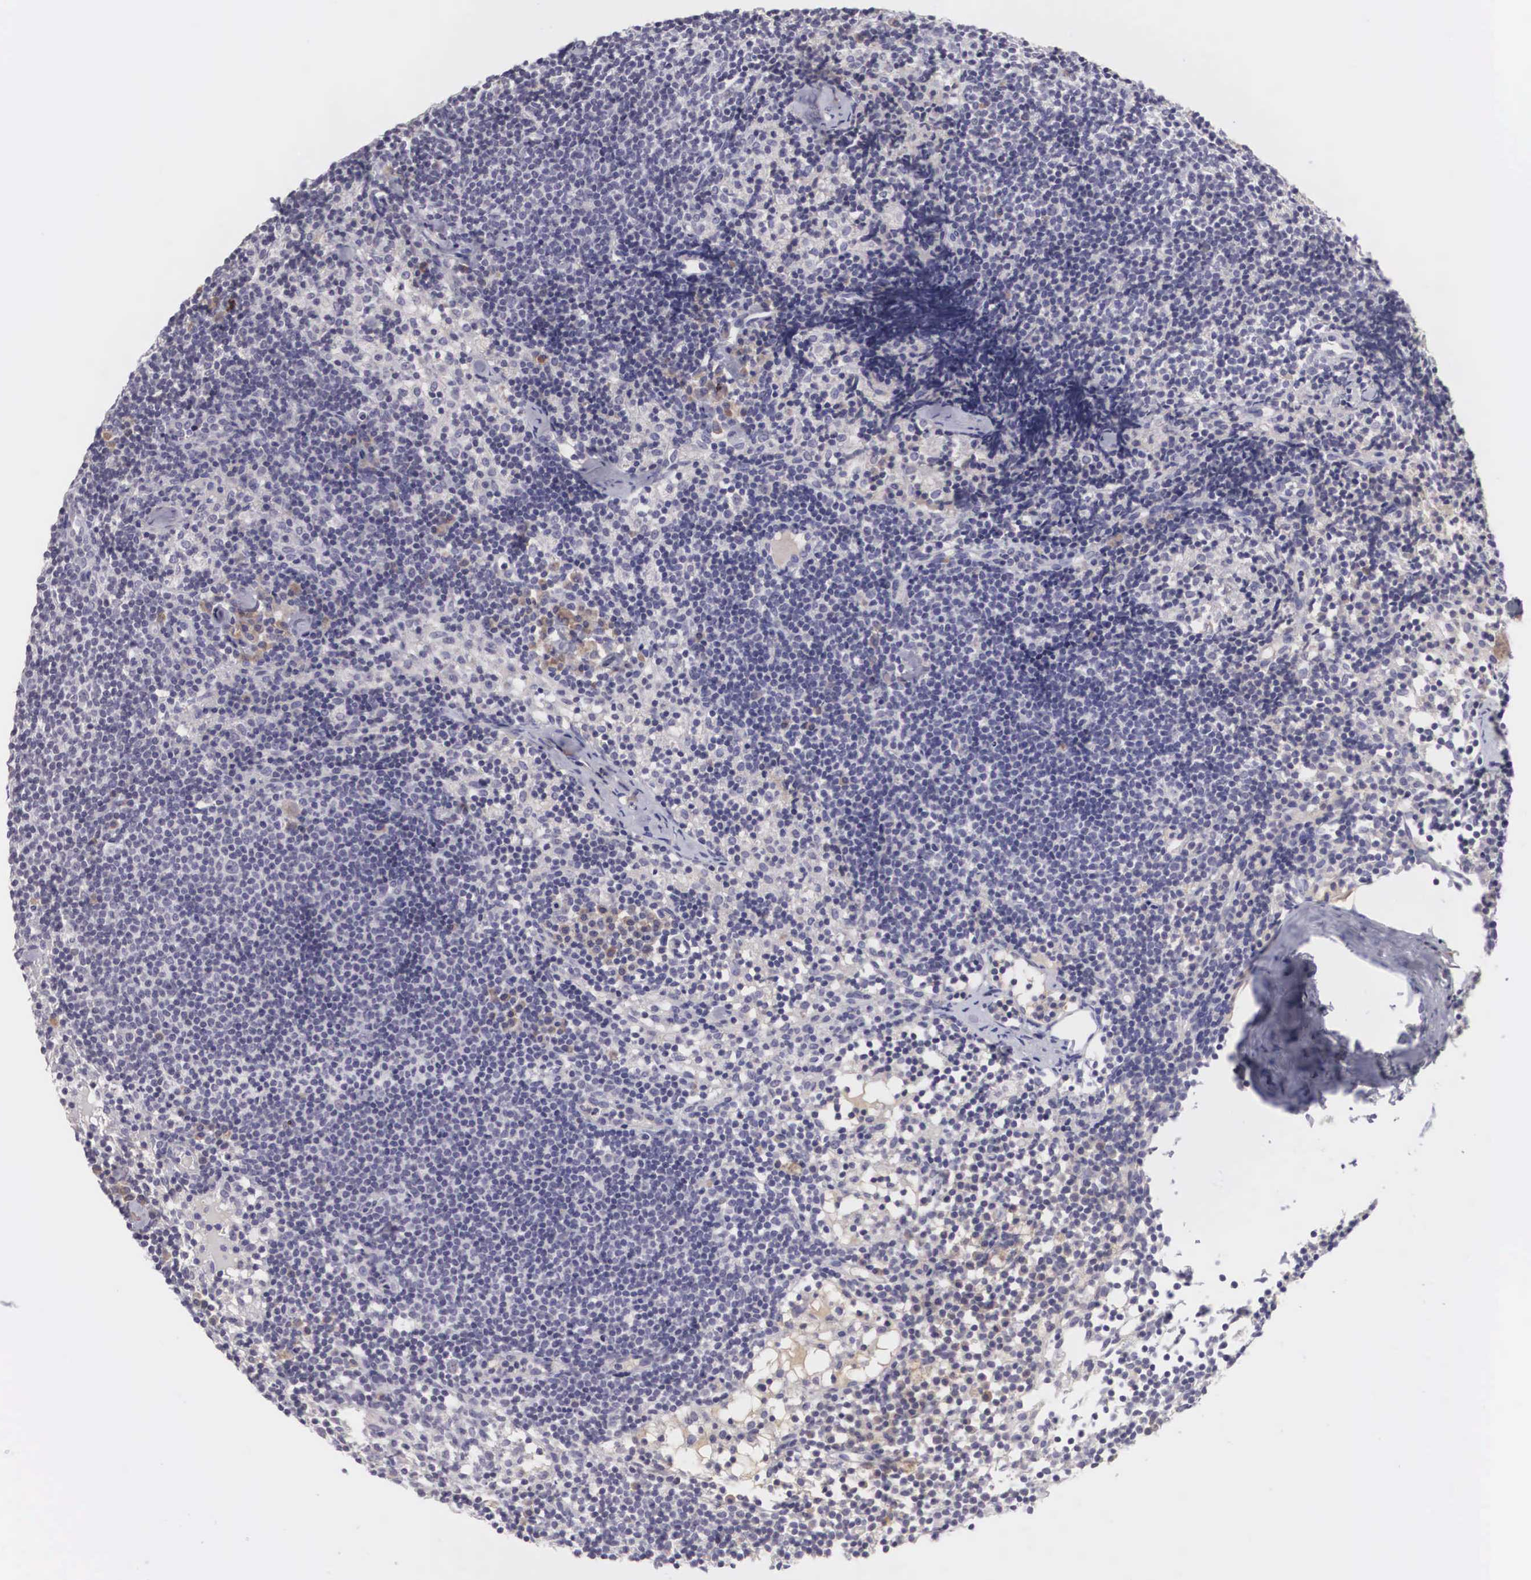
{"staining": {"intensity": "moderate", "quantity": "<25%", "location": "cytoplasmic/membranous"}, "tissue": "lymph node", "cell_type": "Germinal center cells", "image_type": "normal", "snomed": [{"axis": "morphology", "description": "Normal tissue, NOS"}, {"axis": "topography", "description": "Lymph node"}], "caption": "Lymph node stained with IHC displays moderate cytoplasmic/membranous expression in about <25% of germinal center cells. Using DAB (3,3'-diaminobenzidine) (brown) and hematoxylin (blue) stains, captured at high magnification using brightfield microscopy.", "gene": "NREP", "patient": {"sex": "female", "age": 35}}